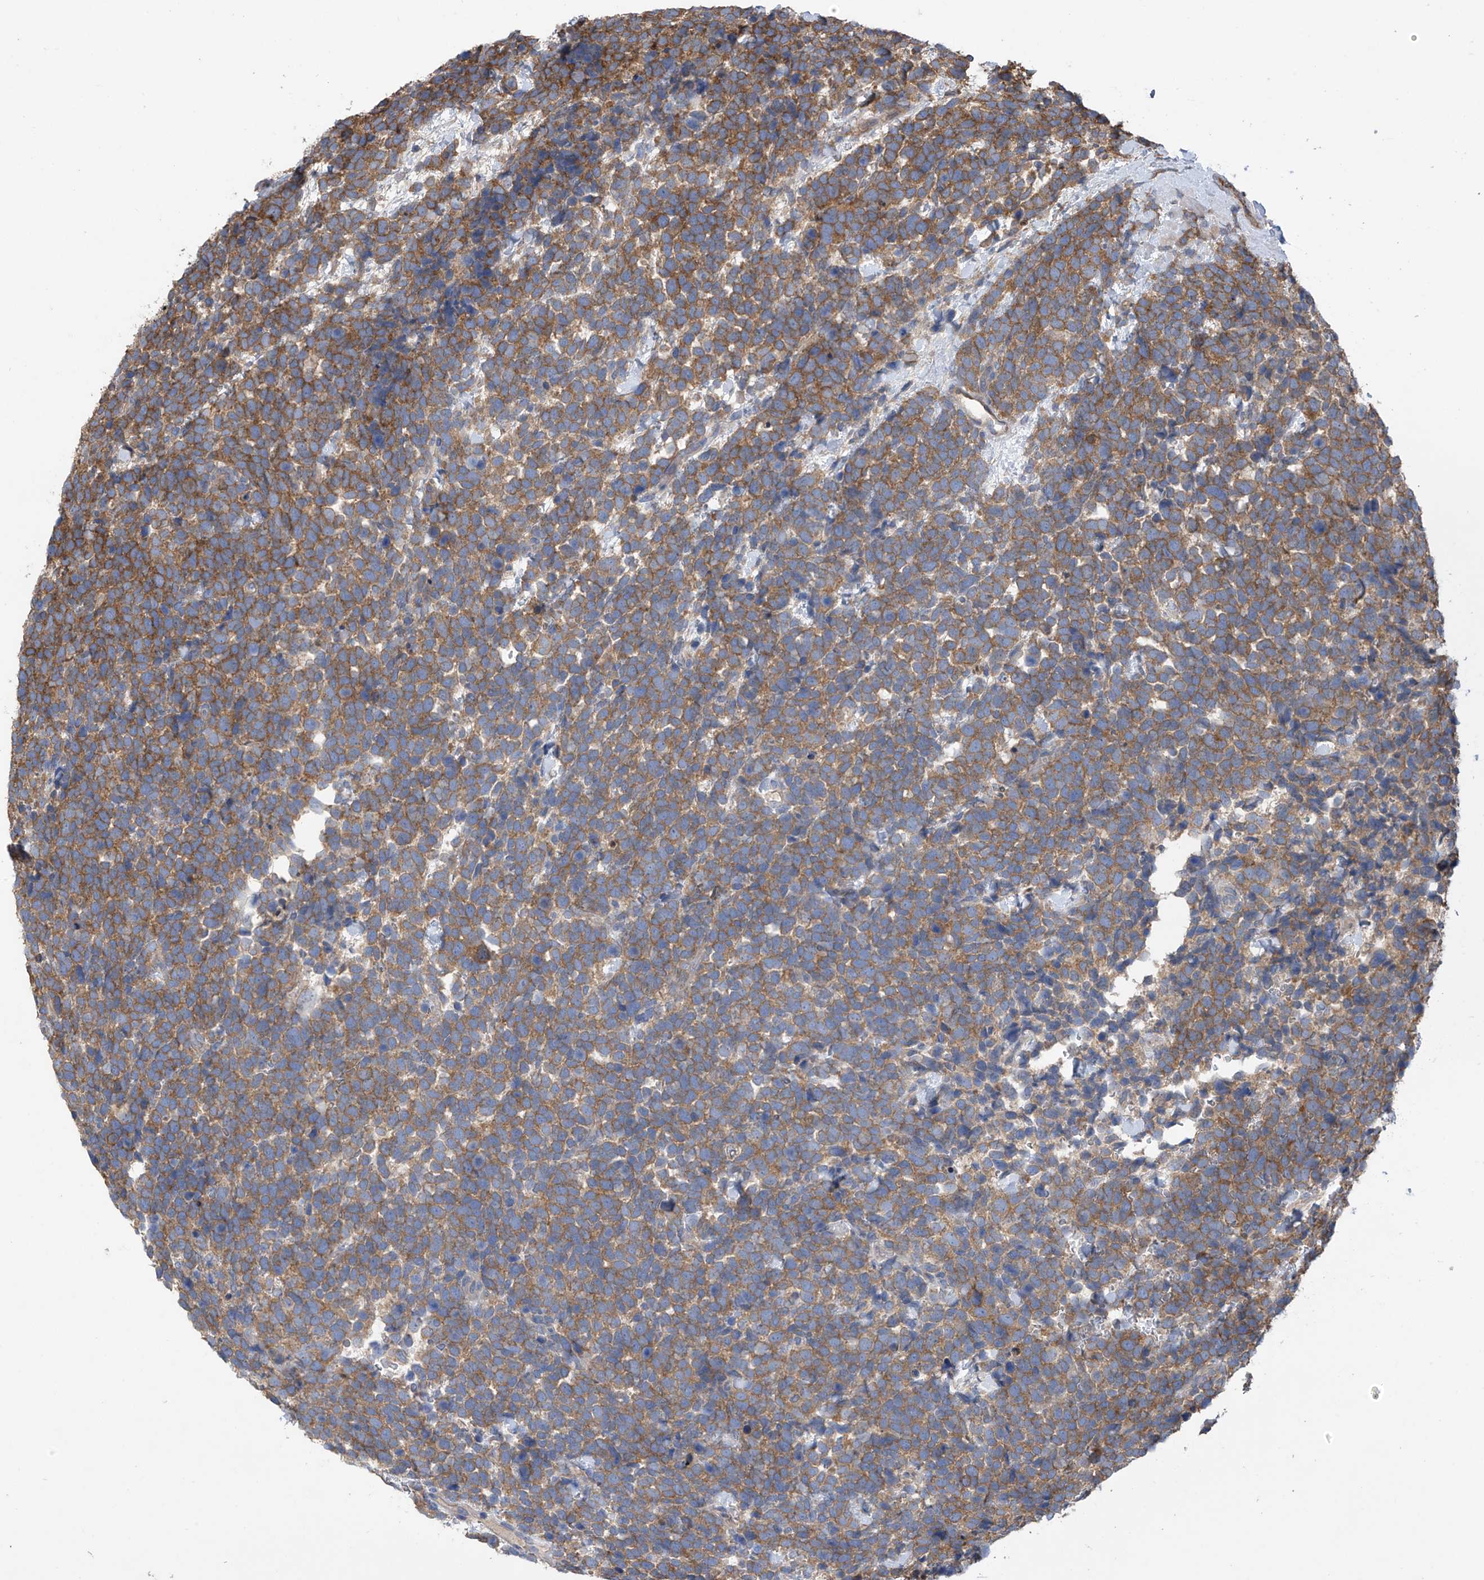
{"staining": {"intensity": "moderate", "quantity": ">75%", "location": "cytoplasmic/membranous"}, "tissue": "urothelial cancer", "cell_type": "Tumor cells", "image_type": "cancer", "snomed": [{"axis": "morphology", "description": "Urothelial carcinoma, High grade"}, {"axis": "topography", "description": "Urinary bladder"}], "caption": "High-grade urothelial carcinoma was stained to show a protein in brown. There is medium levels of moderate cytoplasmic/membranous expression in about >75% of tumor cells. The staining was performed using DAB, with brown indicating positive protein expression. Nuclei are stained blue with hematoxylin.", "gene": "PHACTR4", "patient": {"sex": "female", "age": 82}}